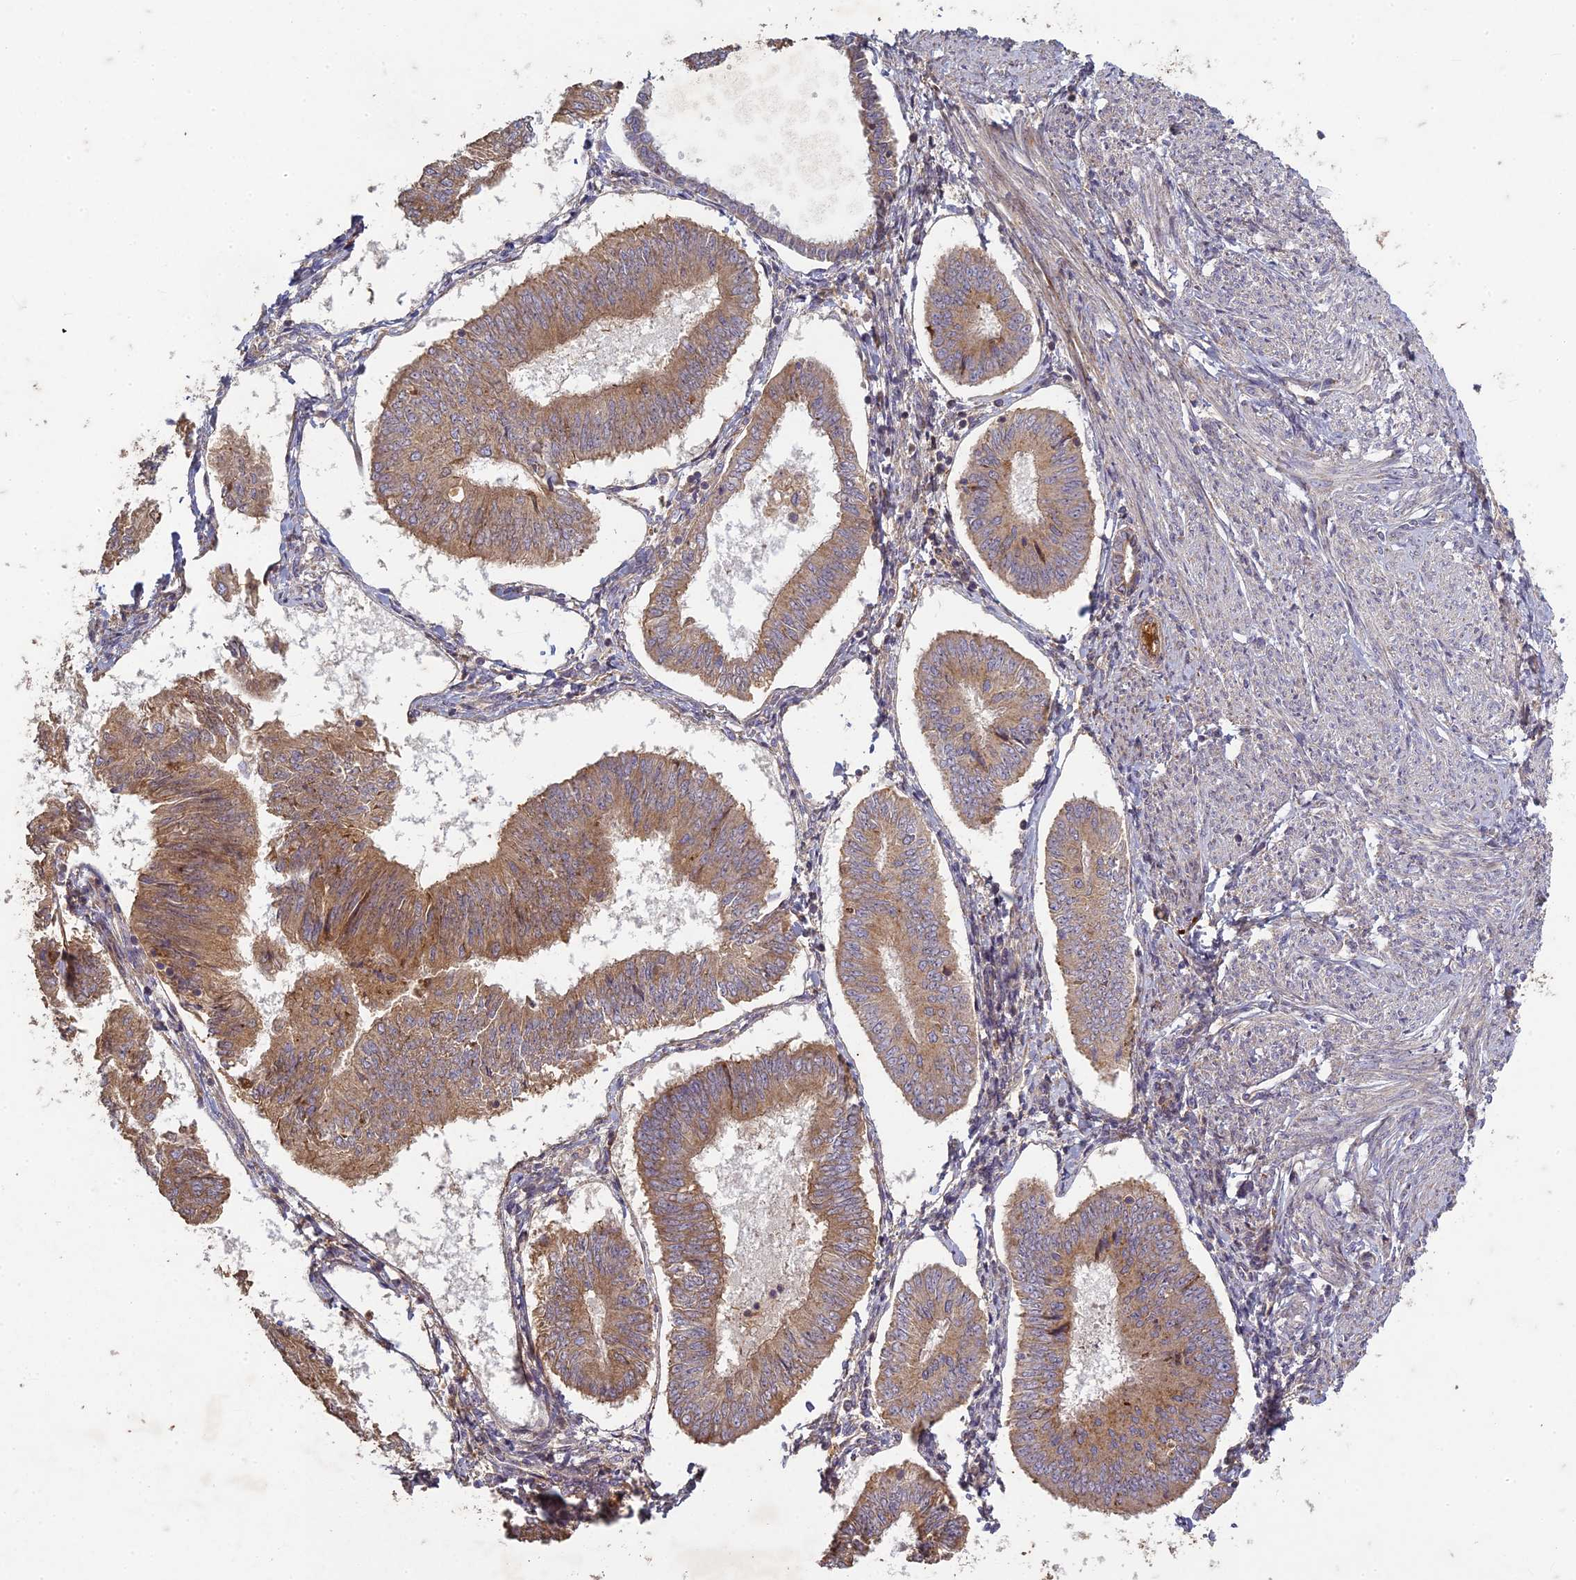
{"staining": {"intensity": "moderate", "quantity": ">75%", "location": "cytoplasmic/membranous"}, "tissue": "endometrial cancer", "cell_type": "Tumor cells", "image_type": "cancer", "snomed": [{"axis": "morphology", "description": "Adenocarcinoma, NOS"}, {"axis": "topography", "description": "Endometrium"}], "caption": "This is an image of immunohistochemistry (IHC) staining of endometrial adenocarcinoma, which shows moderate positivity in the cytoplasmic/membranous of tumor cells.", "gene": "TCF25", "patient": {"sex": "female", "age": 58}}